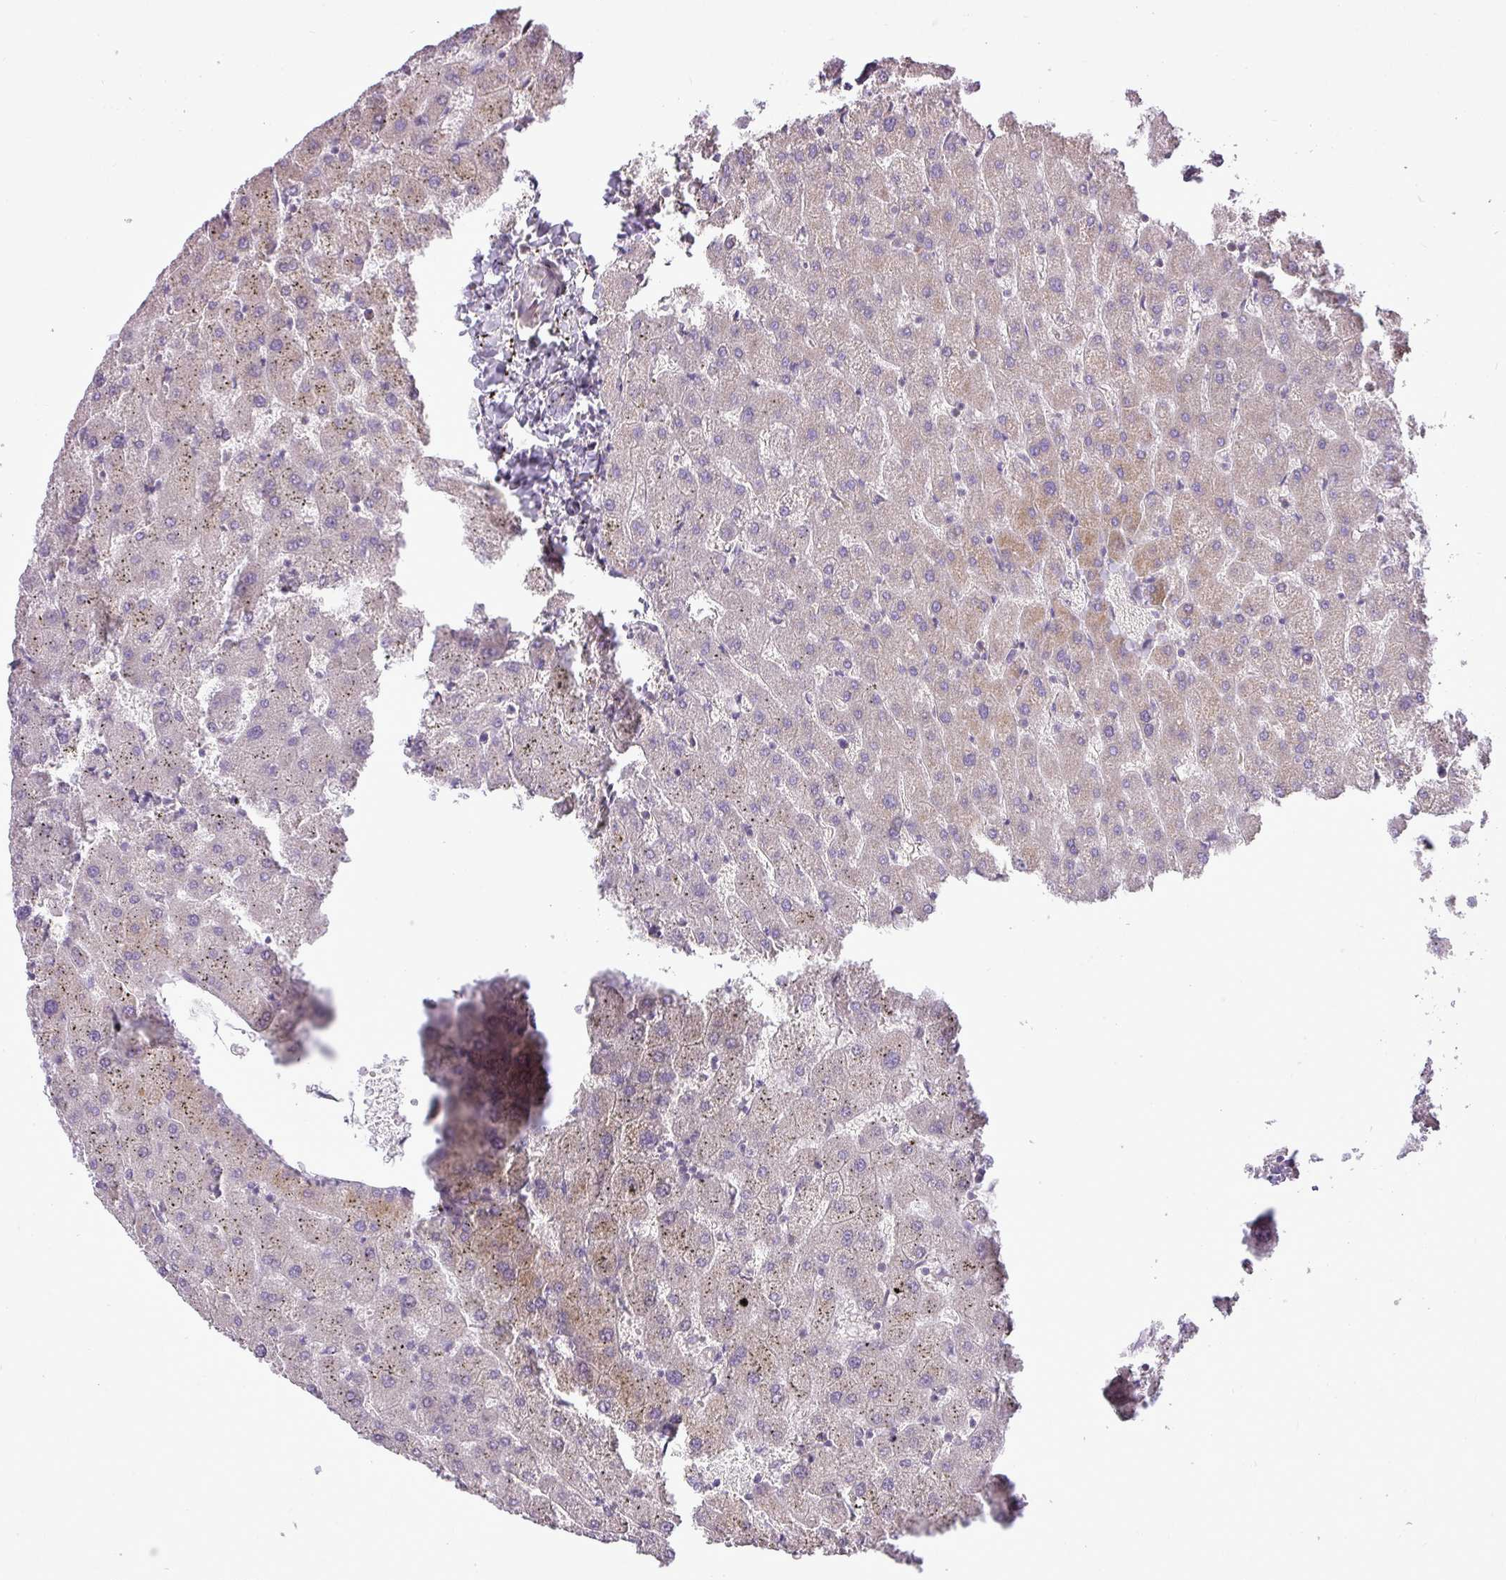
{"staining": {"intensity": "negative", "quantity": "none", "location": "none"}, "tissue": "liver", "cell_type": "Cholangiocytes", "image_type": "normal", "snomed": [{"axis": "morphology", "description": "Normal tissue, NOS"}, {"axis": "topography", "description": "Liver"}], "caption": "Photomicrograph shows no protein staining in cholangiocytes of unremarkable liver. The staining is performed using DAB (3,3'-diaminobenzidine) brown chromogen with nuclei counter-stained in using hematoxylin.", "gene": "PDRG1", "patient": {"sex": "female", "age": 63}}